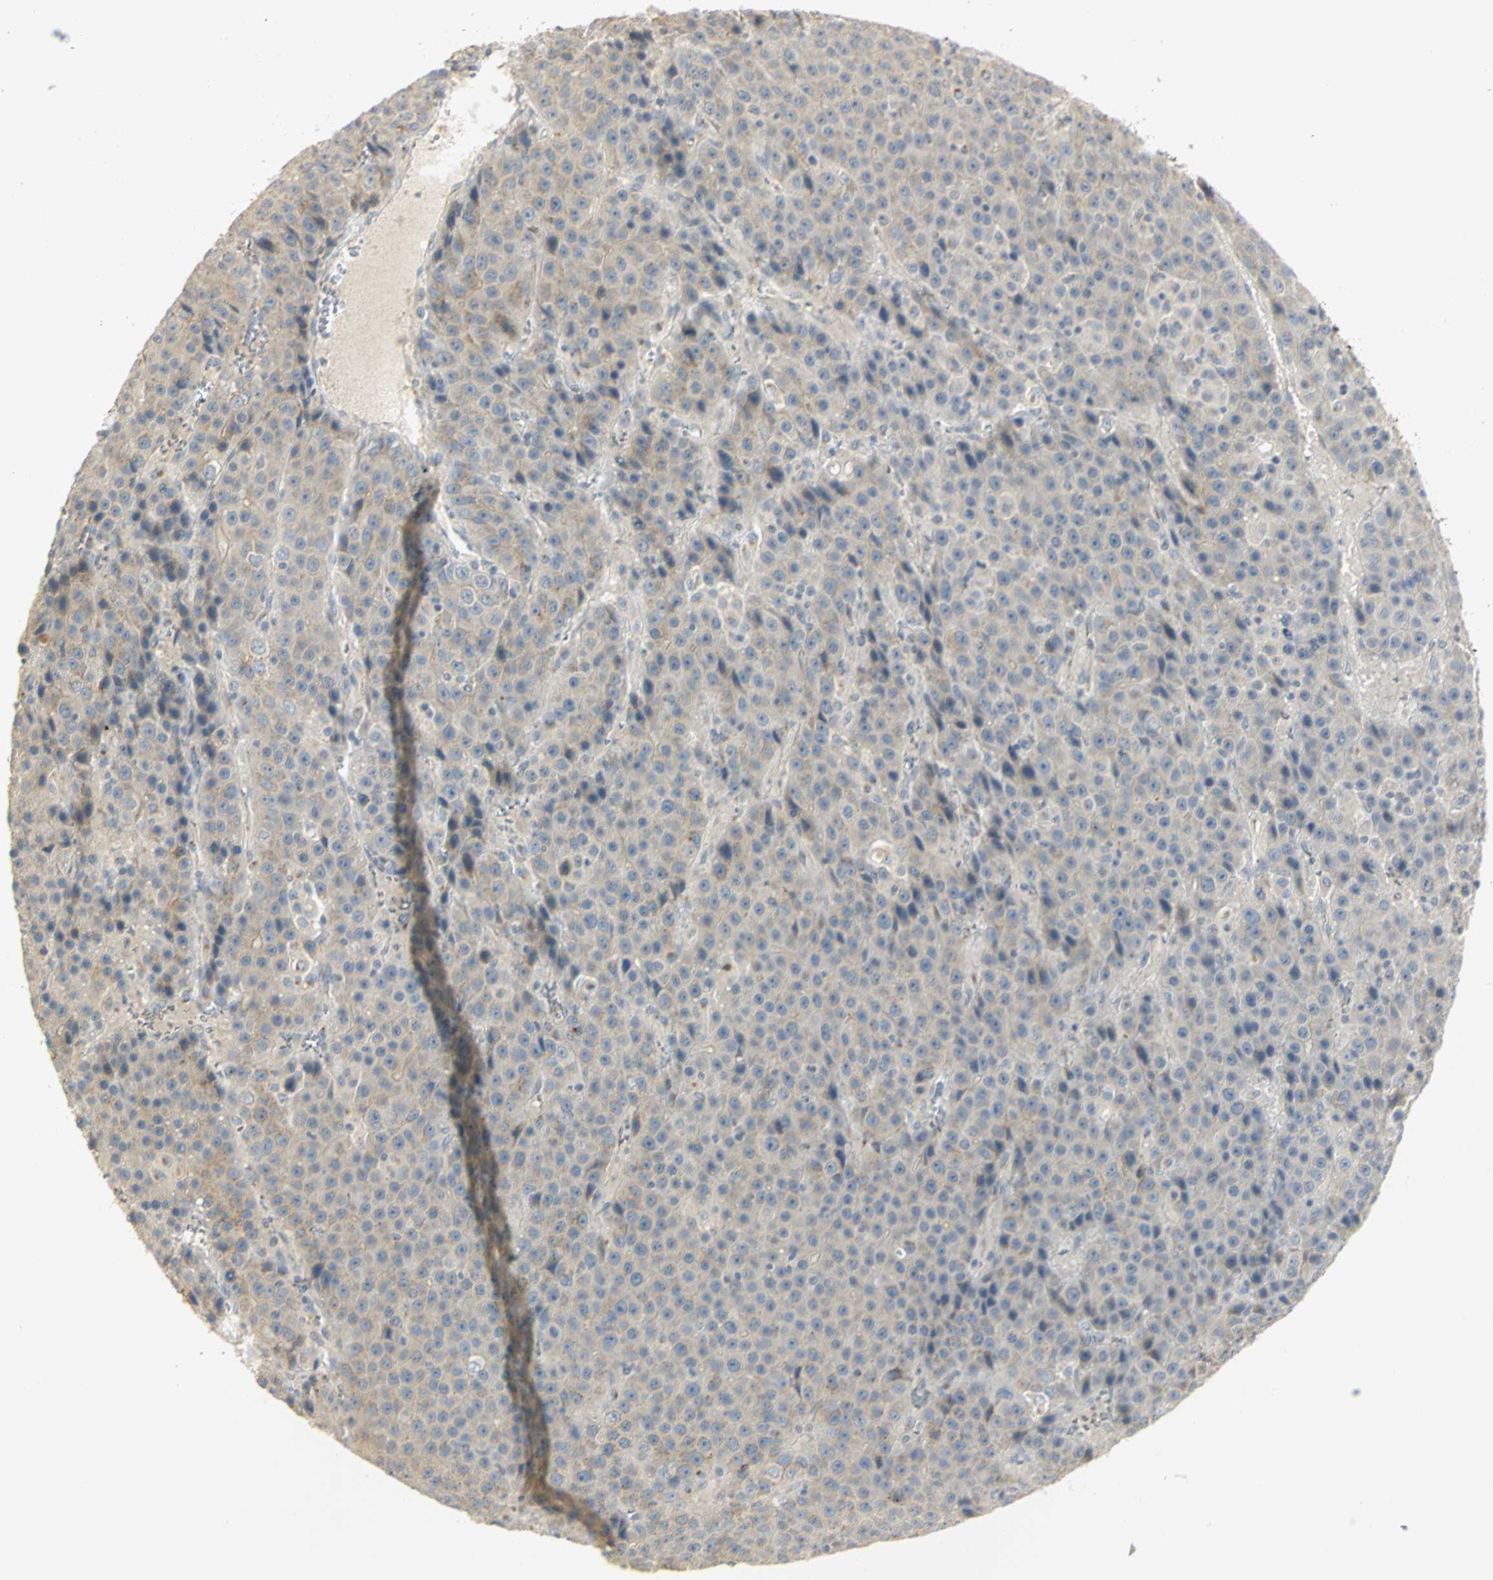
{"staining": {"intensity": "weak", "quantity": "25%-75%", "location": "cytoplasmic/membranous"}, "tissue": "liver cancer", "cell_type": "Tumor cells", "image_type": "cancer", "snomed": [{"axis": "morphology", "description": "Carcinoma, Hepatocellular, NOS"}, {"axis": "topography", "description": "Liver"}], "caption": "Immunohistochemistry (DAB (3,3'-diaminobenzidine)) staining of human liver cancer (hepatocellular carcinoma) shows weak cytoplasmic/membranous protein positivity in approximately 25%-75% of tumor cells. (DAB (3,3'-diaminobenzidine) IHC, brown staining for protein, blue staining for nuclei).", "gene": "TM9SF2", "patient": {"sex": "female", "age": 53}}